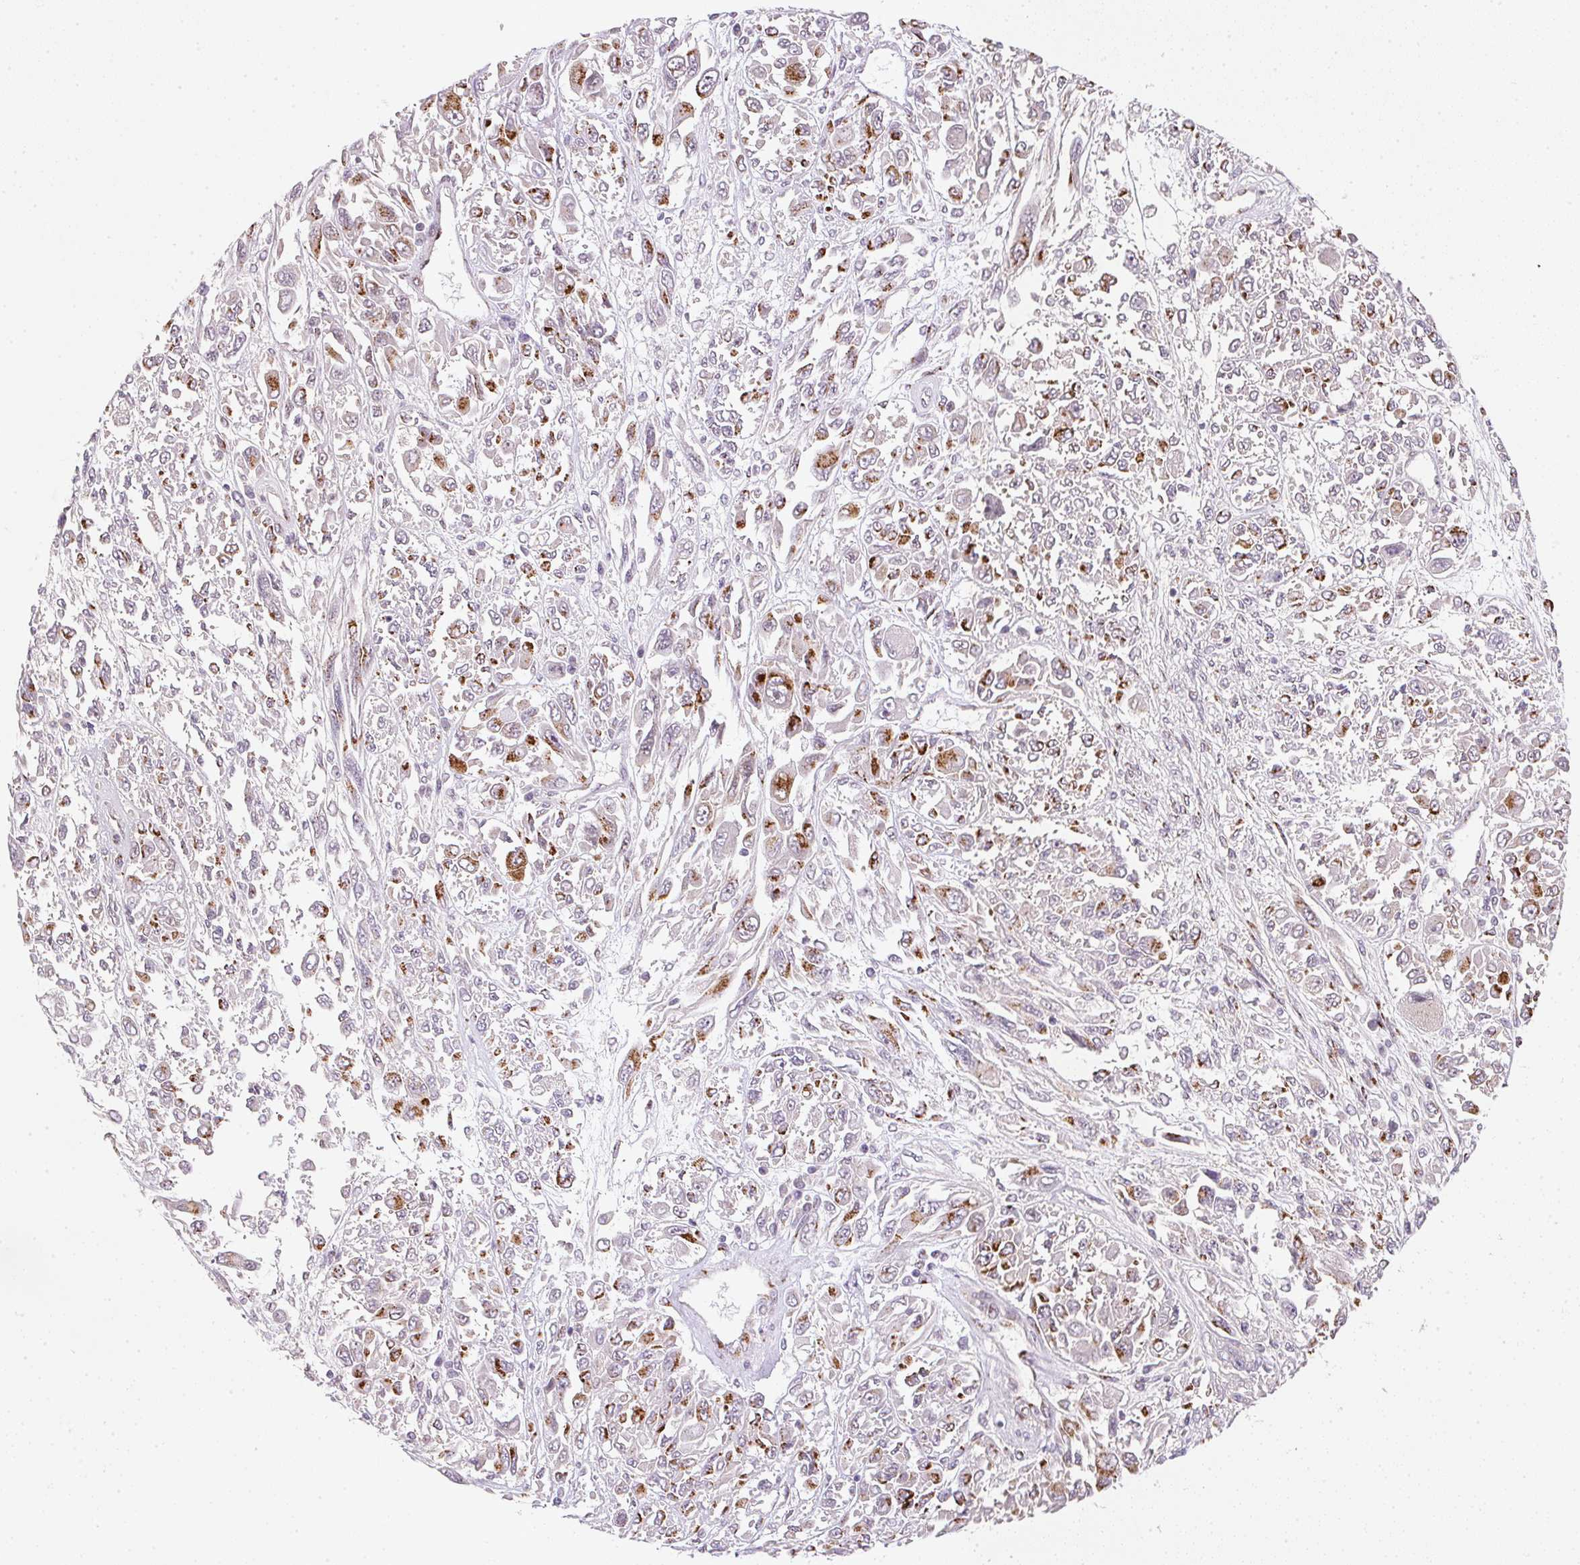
{"staining": {"intensity": "moderate", "quantity": ">75%", "location": "cytoplasmic/membranous"}, "tissue": "melanoma", "cell_type": "Tumor cells", "image_type": "cancer", "snomed": [{"axis": "morphology", "description": "Malignant melanoma, NOS"}, {"axis": "topography", "description": "Skin"}], "caption": "Moderate cytoplasmic/membranous expression is identified in about >75% of tumor cells in malignant melanoma. Nuclei are stained in blue.", "gene": "RAB22A", "patient": {"sex": "female", "age": 91}}